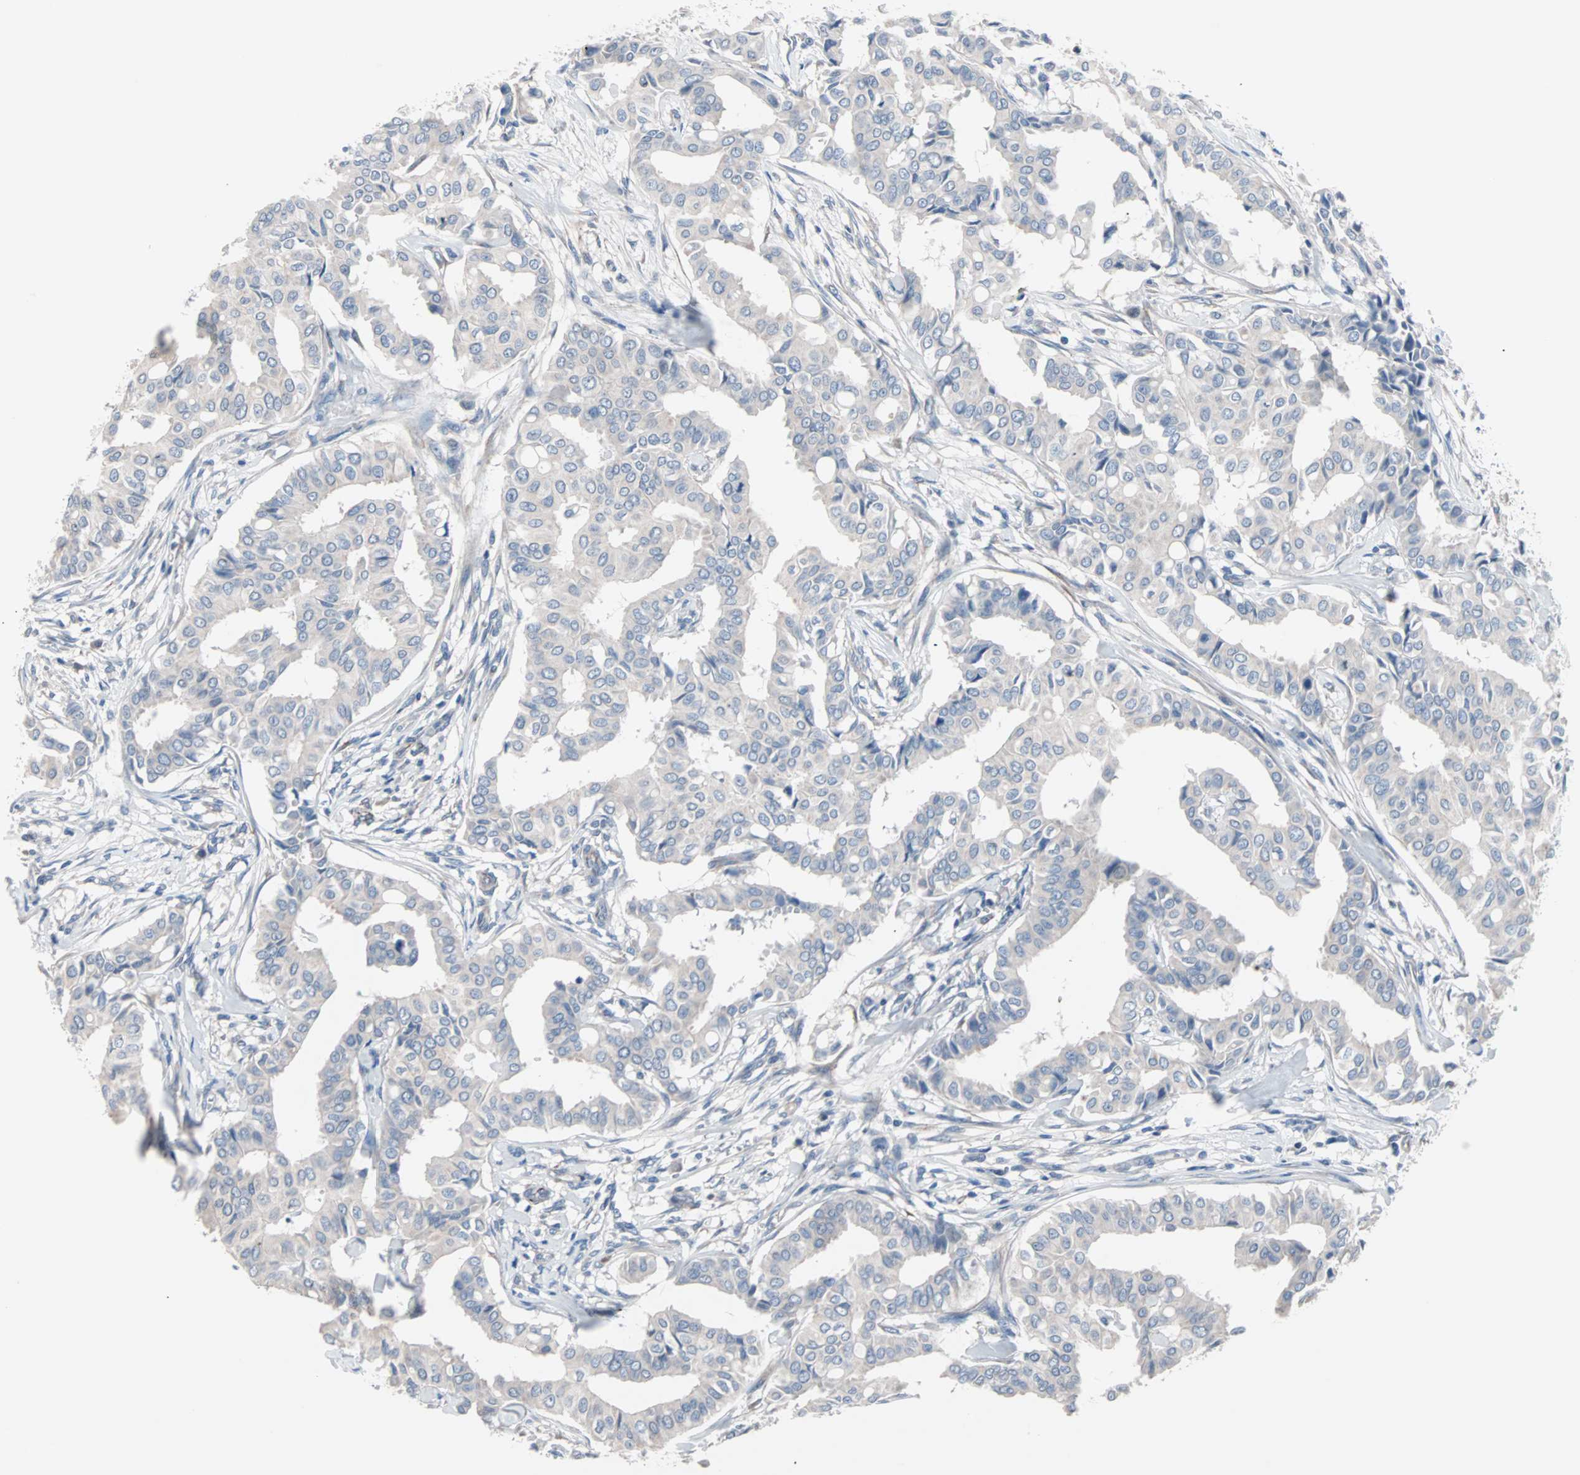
{"staining": {"intensity": "negative", "quantity": "none", "location": "none"}, "tissue": "head and neck cancer", "cell_type": "Tumor cells", "image_type": "cancer", "snomed": [{"axis": "morphology", "description": "Adenocarcinoma, NOS"}, {"axis": "topography", "description": "Salivary gland"}, {"axis": "topography", "description": "Head-Neck"}], "caption": "High power microscopy image of an immunohistochemistry micrograph of adenocarcinoma (head and neck), revealing no significant expression in tumor cells.", "gene": "ULBP1", "patient": {"sex": "female", "age": 59}}